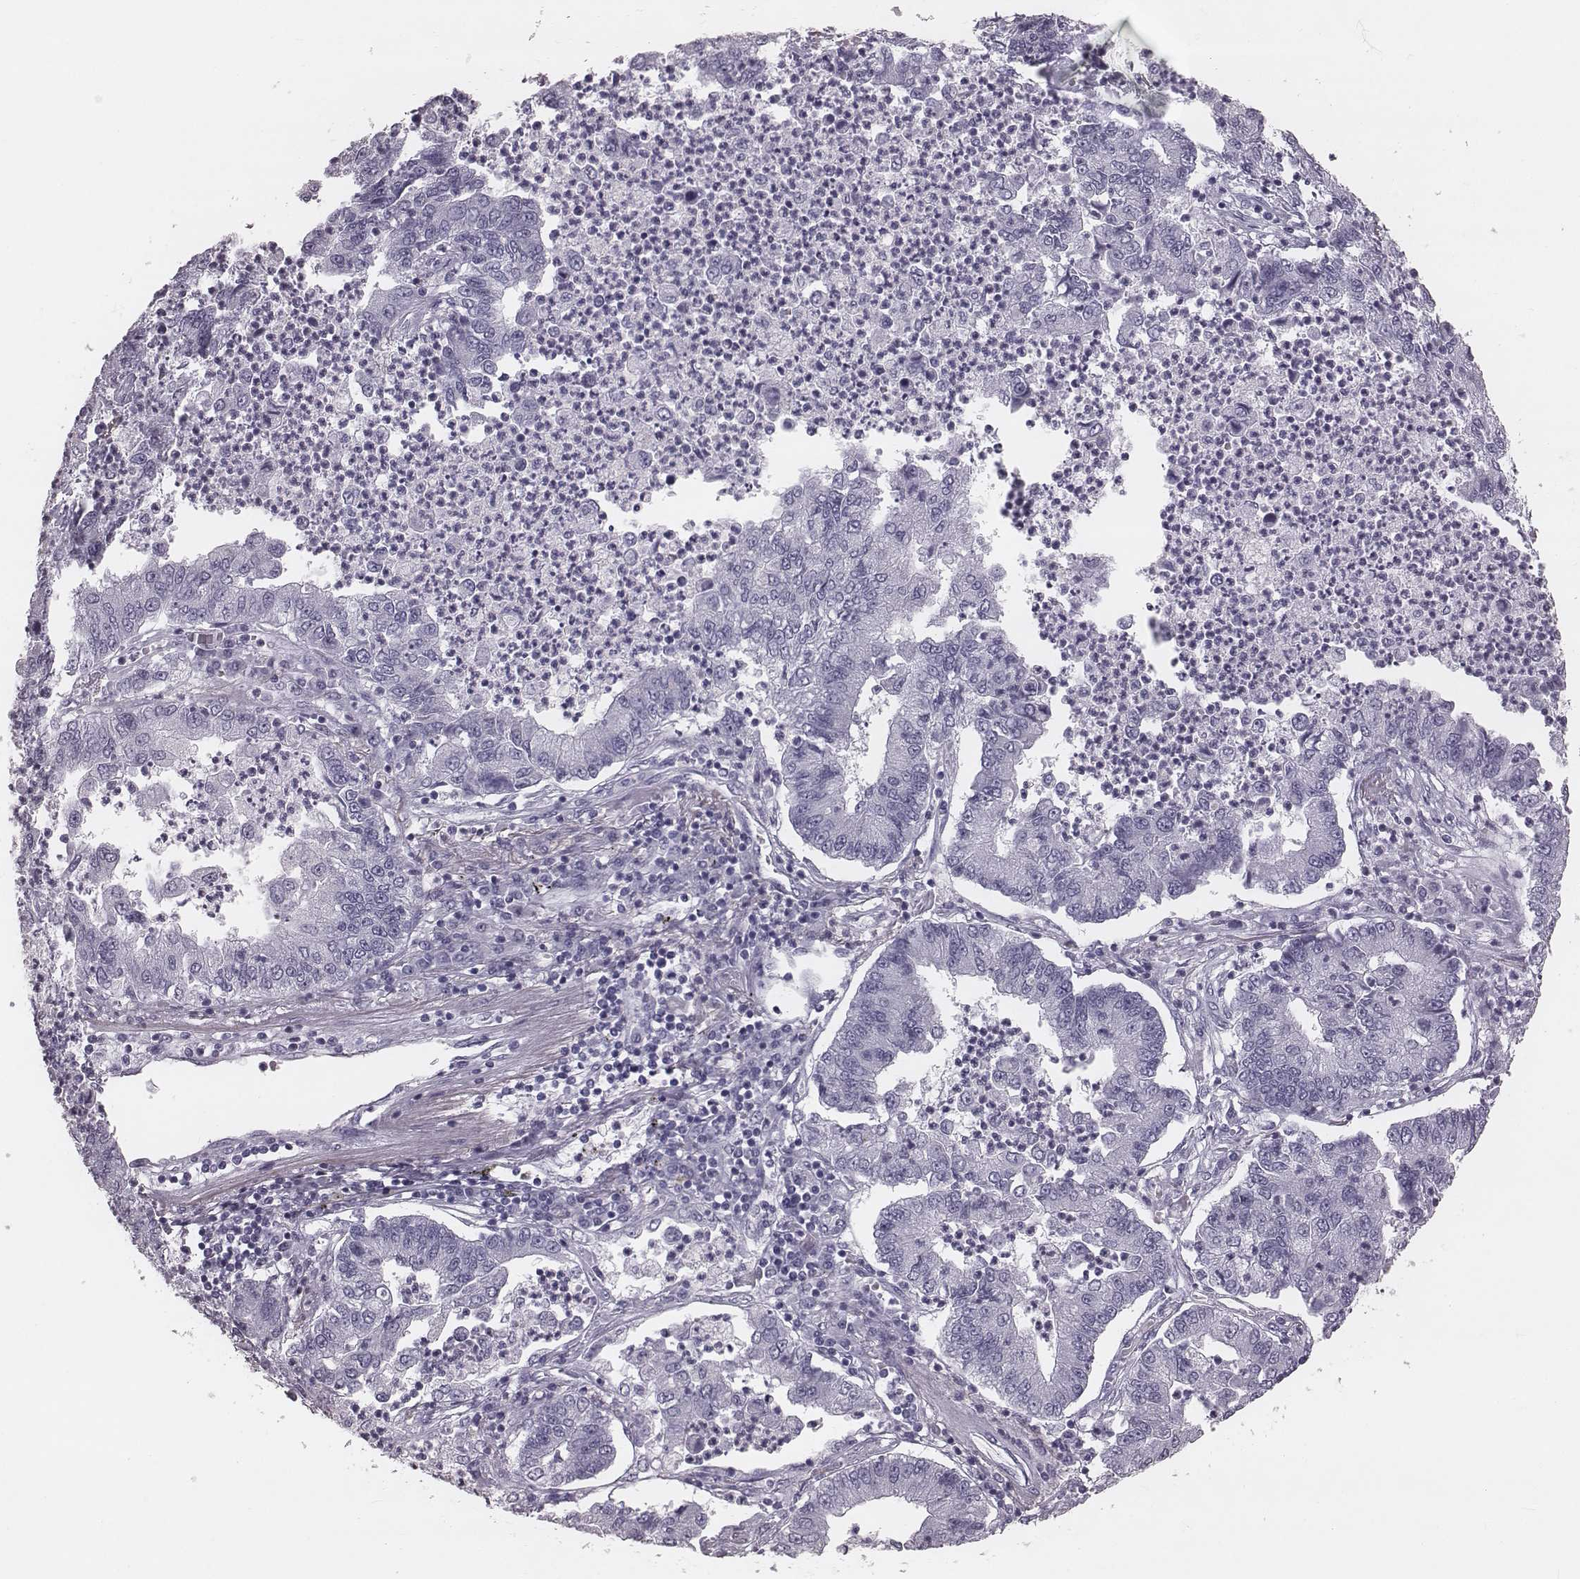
{"staining": {"intensity": "negative", "quantity": "none", "location": "none"}, "tissue": "lung cancer", "cell_type": "Tumor cells", "image_type": "cancer", "snomed": [{"axis": "morphology", "description": "Adenocarcinoma, NOS"}, {"axis": "topography", "description": "Lung"}], "caption": "A high-resolution image shows immunohistochemistry staining of lung adenocarcinoma, which reveals no significant staining in tumor cells.", "gene": "KRT74", "patient": {"sex": "female", "age": 57}}